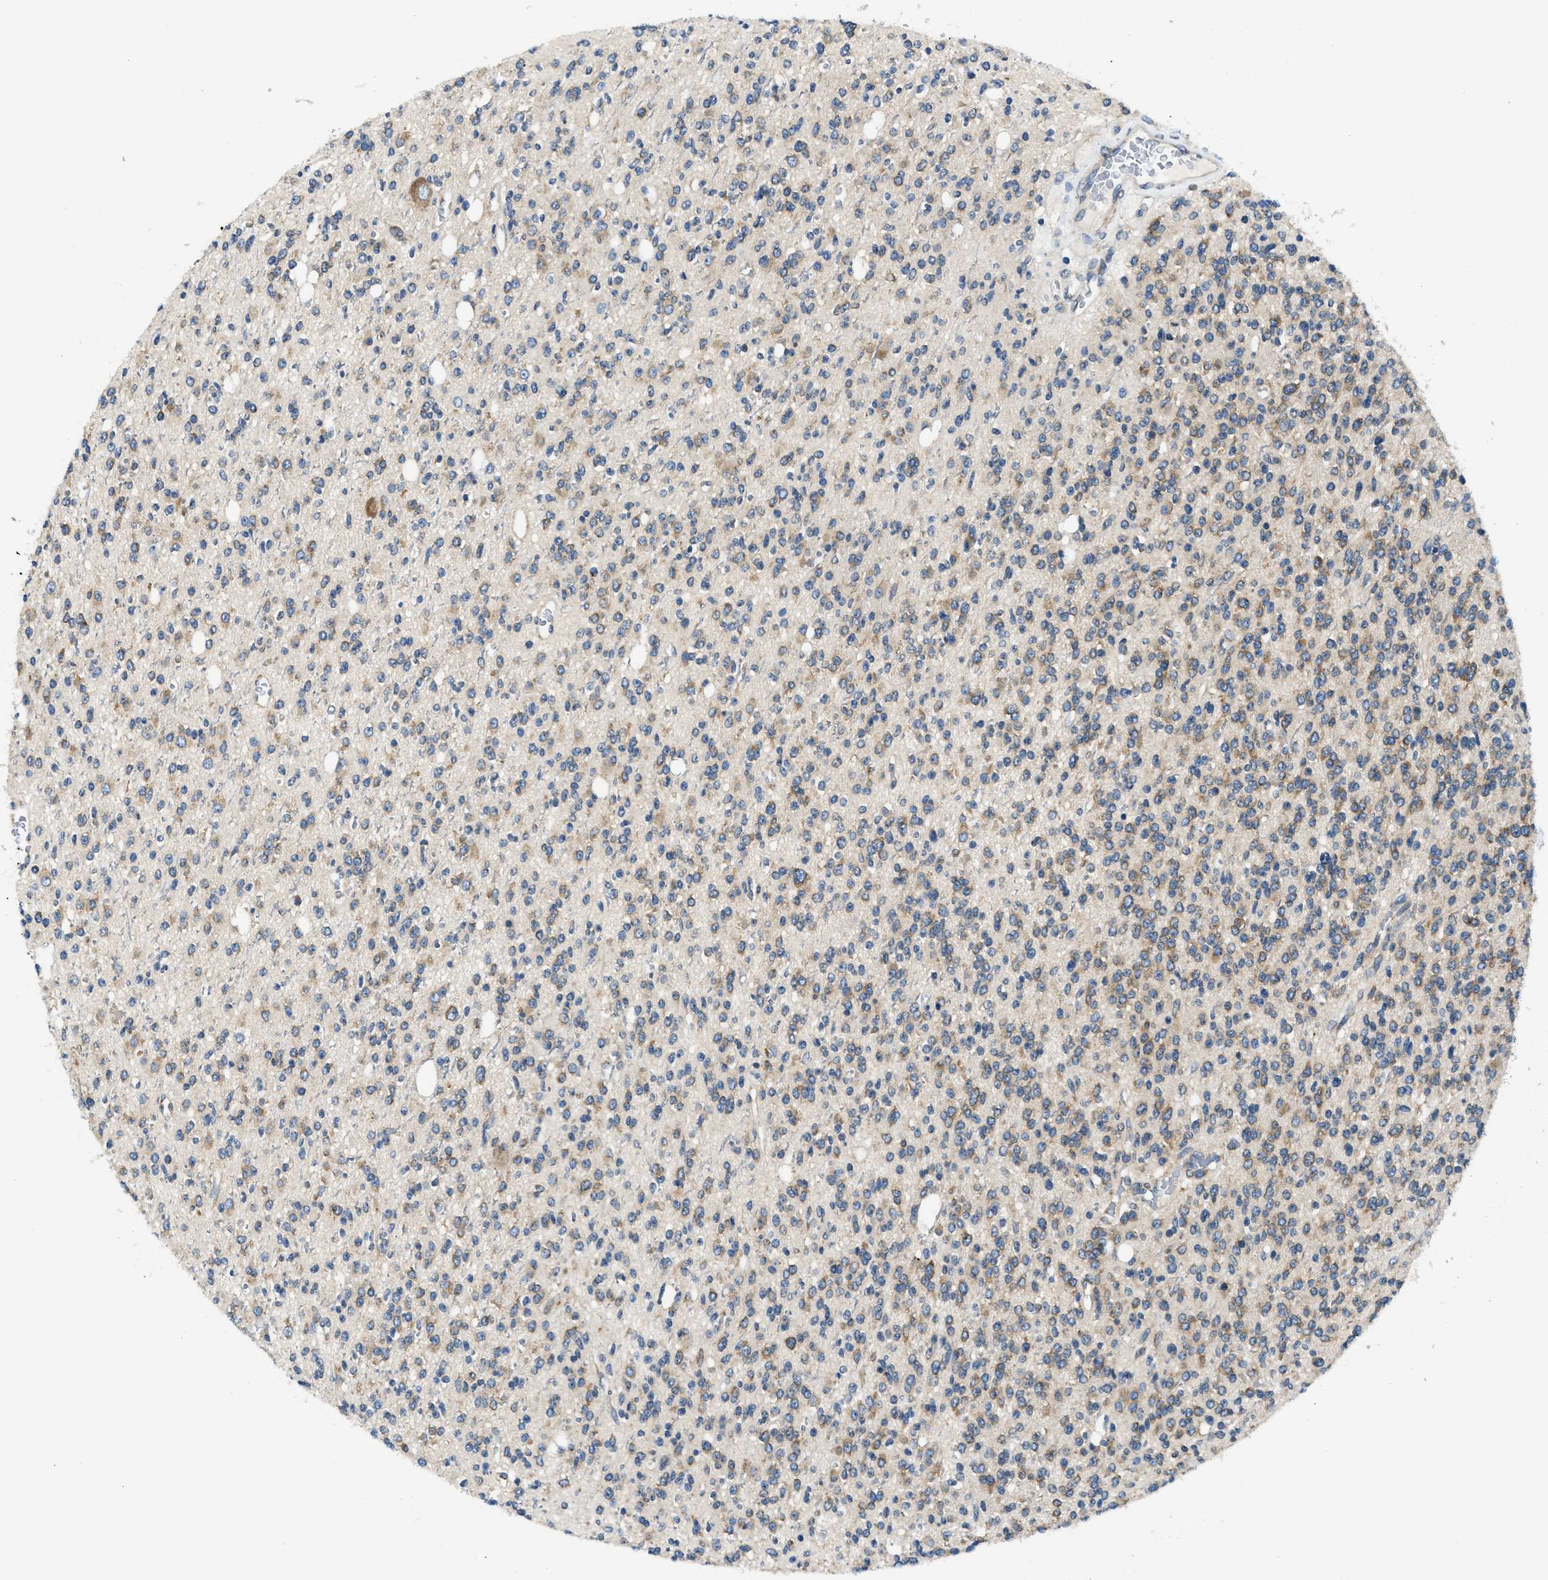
{"staining": {"intensity": "weak", "quantity": "25%-75%", "location": "cytoplasmic/membranous"}, "tissue": "glioma", "cell_type": "Tumor cells", "image_type": "cancer", "snomed": [{"axis": "morphology", "description": "Glioma, malignant, High grade"}, {"axis": "topography", "description": "Brain"}], "caption": "DAB immunohistochemical staining of human high-grade glioma (malignant) displays weak cytoplasmic/membranous protein expression in approximately 25%-75% of tumor cells.", "gene": "ABCF1", "patient": {"sex": "male", "age": 34}}